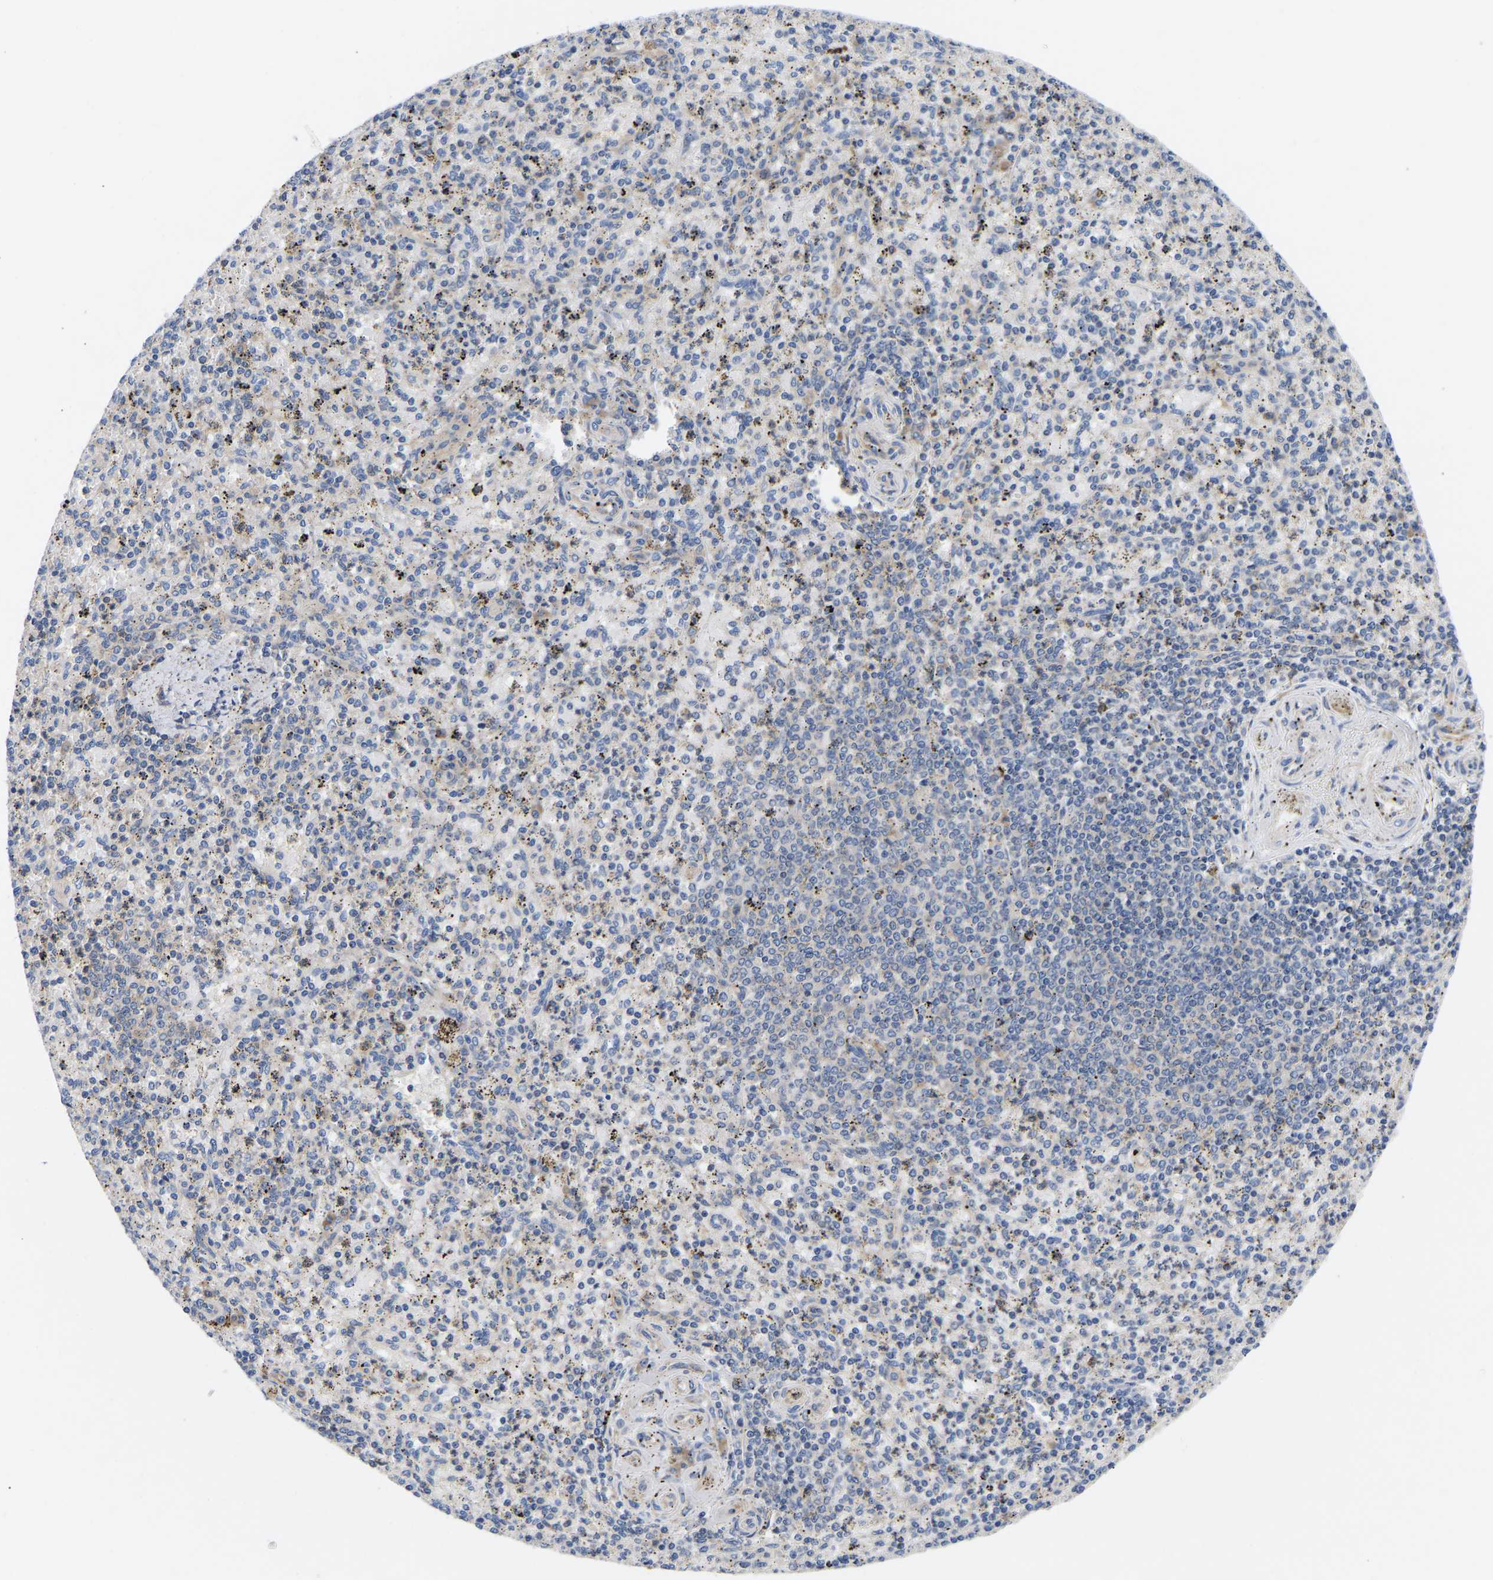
{"staining": {"intensity": "negative", "quantity": "none", "location": "none"}, "tissue": "spleen", "cell_type": "Cells in red pulp", "image_type": "normal", "snomed": [{"axis": "morphology", "description": "Normal tissue, NOS"}, {"axis": "topography", "description": "Spleen"}], "caption": "DAB (3,3'-diaminobenzidine) immunohistochemical staining of unremarkable human spleen displays no significant staining in cells in red pulp.", "gene": "AIMP2", "patient": {"sex": "male", "age": 72}}